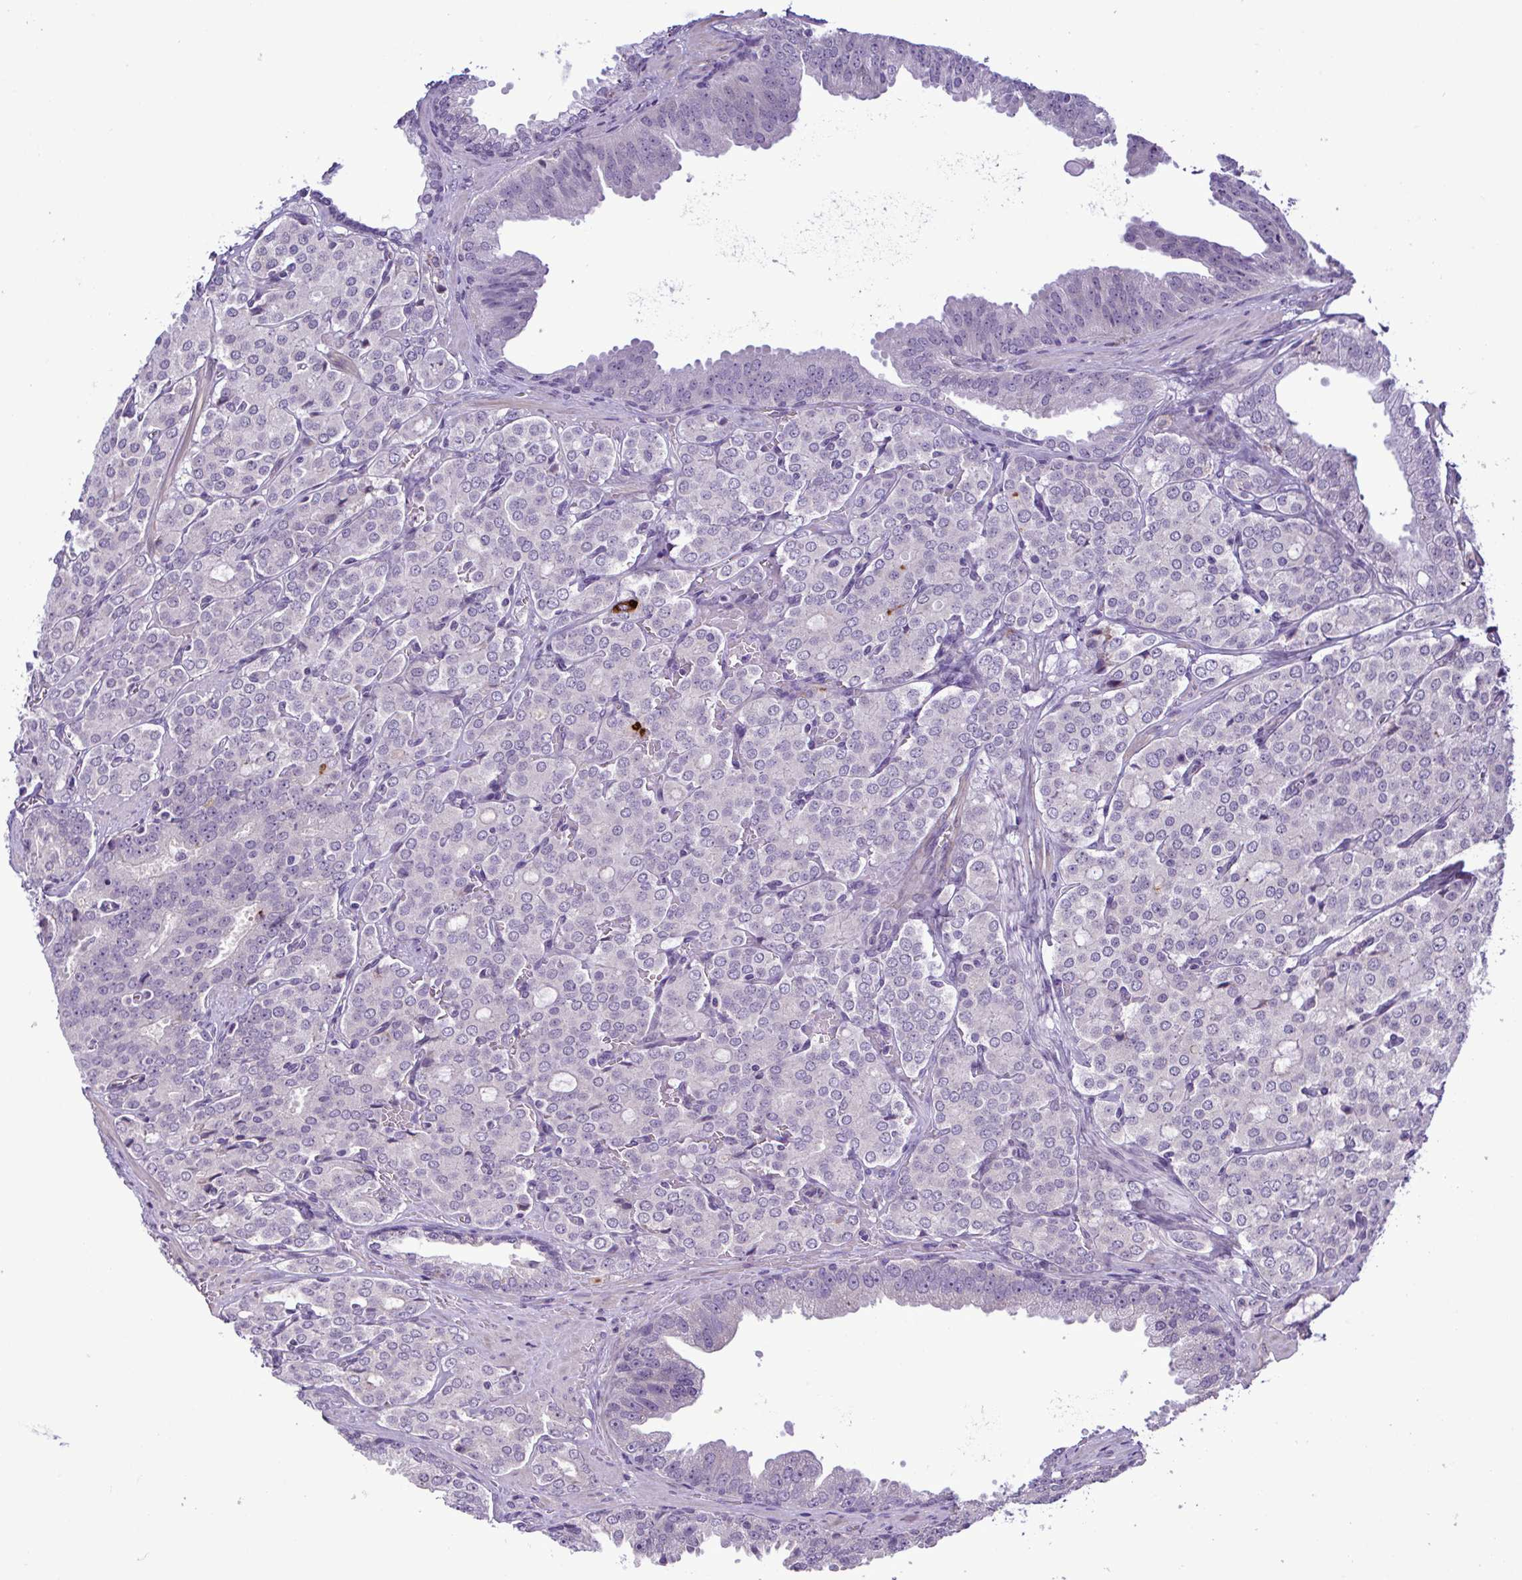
{"staining": {"intensity": "negative", "quantity": "none", "location": "none"}, "tissue": "prostate cancer", "cell_type": "Tumor cells", "image_type": "cancer", "snomed": [{"axis": "morphology", "description": "Adenocarcinoma, Low grade"}, {"axis": "topography", "description": "Prostate"}], "caption": "Histopathology image shows no protein positivity in tumor cells of prostate cancer tissue.", "gene": "SYNPO2L", "patient": {"sex": "male", "age": 67}}